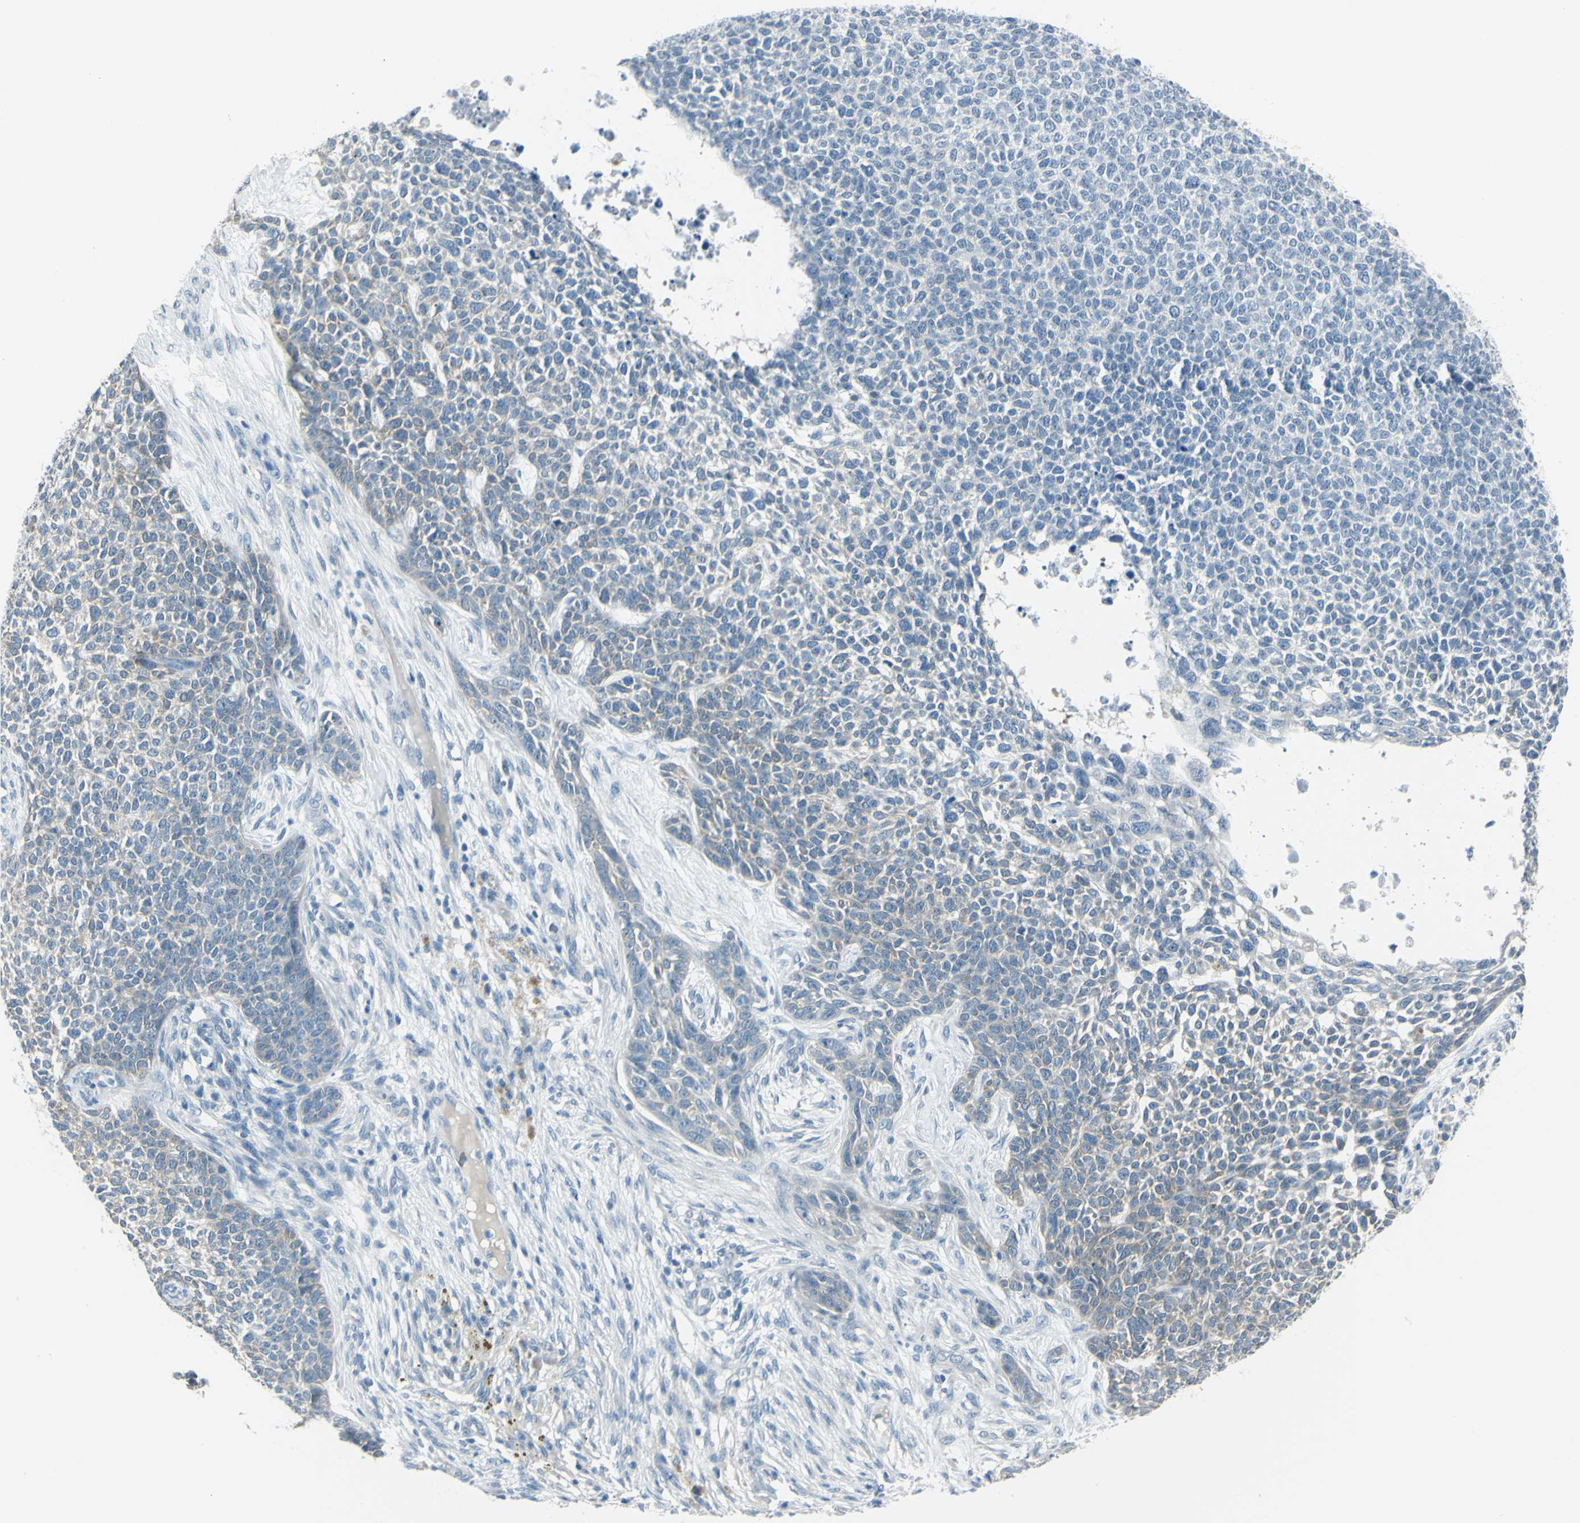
{"staining": {"intensity": "weak", "quantity": "<25%", "location": "cytoplasmic/membranous"}, "tissue": "skin cancer", "cell_type": "Tumor cells", "image_type": "cancer", "snomed": [{"axis": "morphology", "description": "Basal cell carcinoma"}, {"axis": "topography", "description": "Skin"}], "caption": "Tumor cells show no significant staining in skin cancer (basal cell carcinoma).", "gene": "GPR34", "patient": {"sex": "female", "age": 84}}